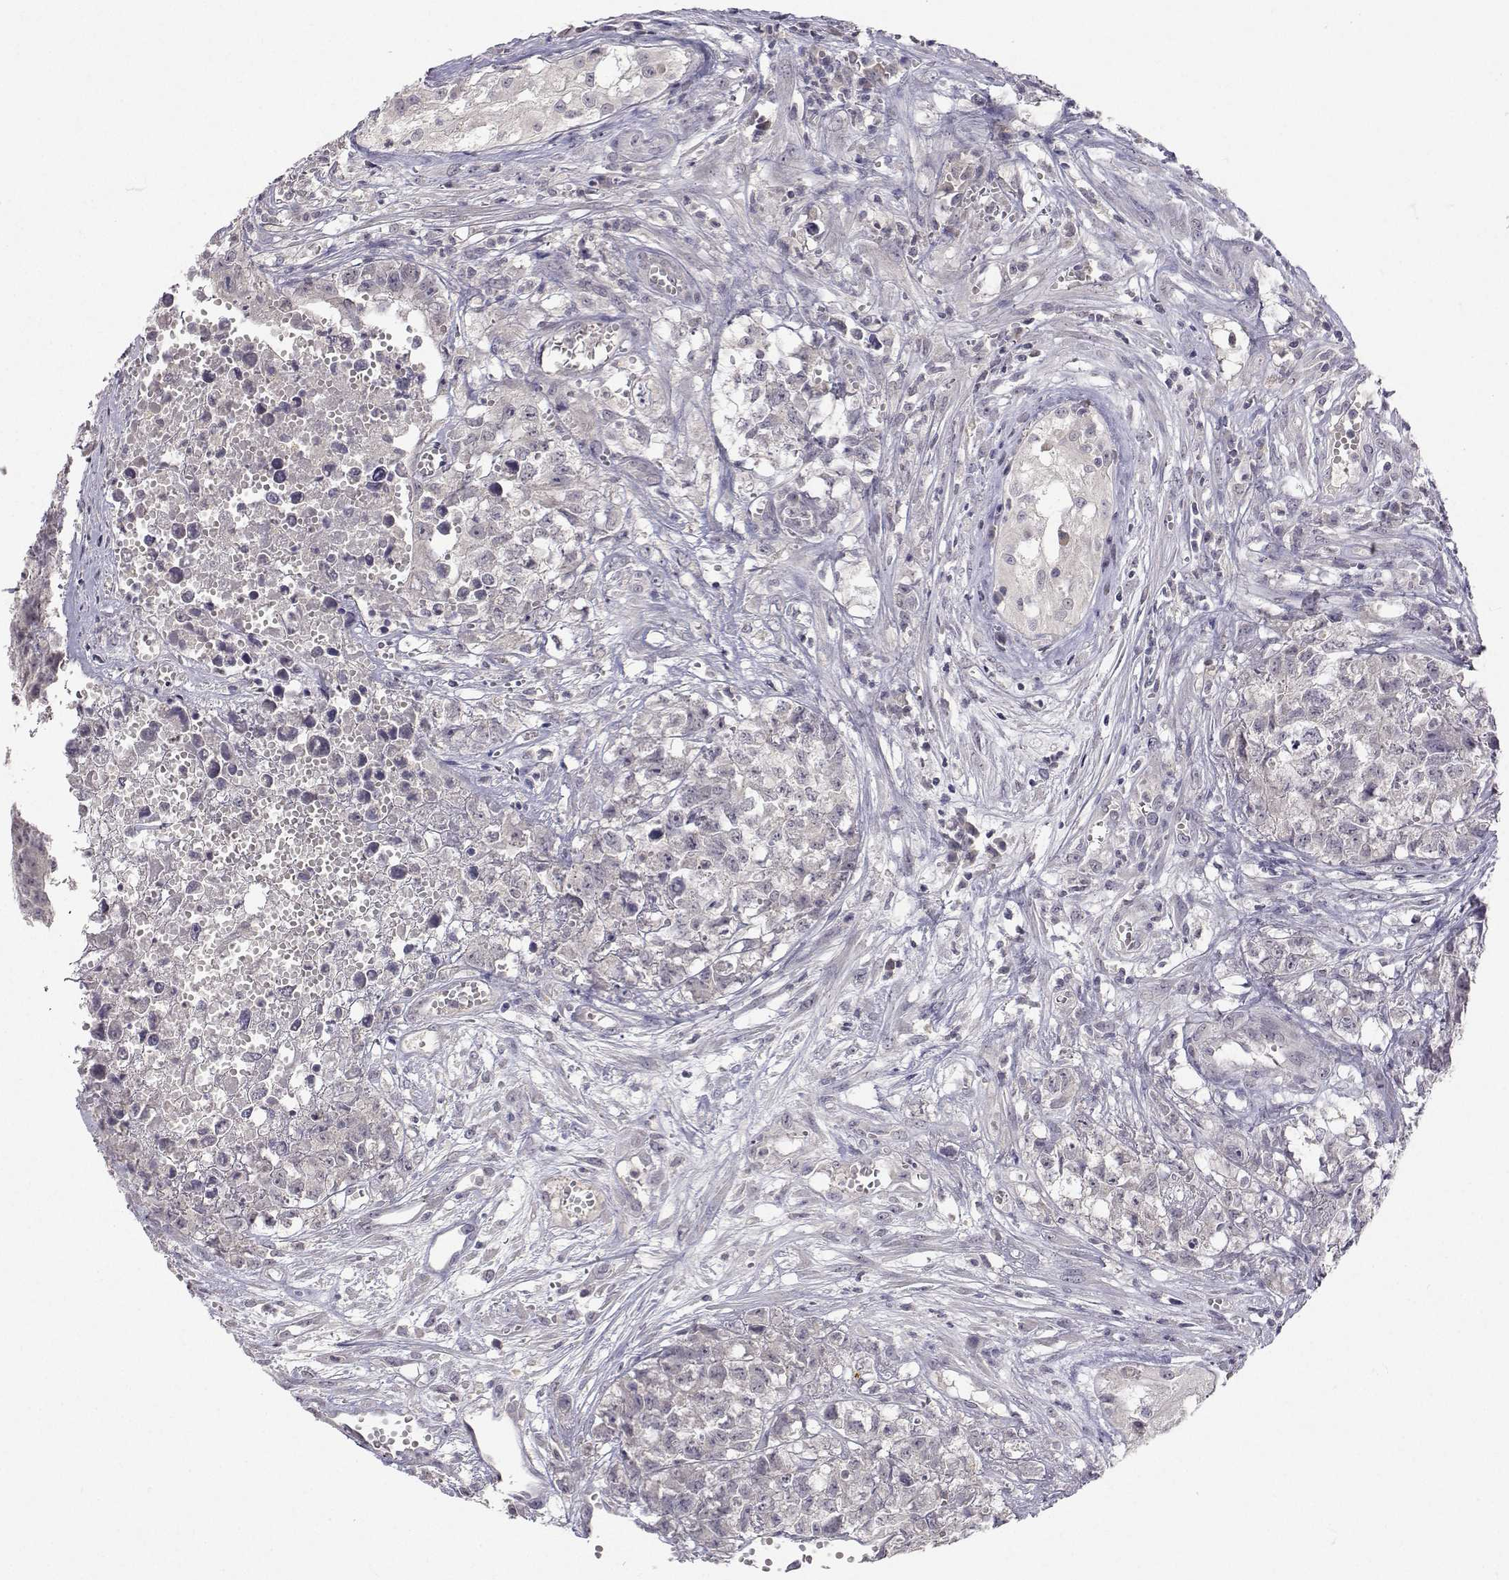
{"staining": {"intensity": "negative", "quantity": "none", "location": "none"}, "tissue": "testis cancer", "cell_type": "Tumor cells", "image_type": "cancer", "snomed": [{"axis": "morphology", "description": "Seminoma, NOS"}, {"axis": "morphology", "description": "Carcinoma, Embryonal, NOS"}, {"axis": "topography", "description": "Testis"}], "caption": "High magnification brightfield microscopy of seminoma (testis) stained with DAB (brown) and counterstained with hematoxylin (blue): tumor cells show no significant expression.", "gene": "SLC6A3", "patient": {"sex": "male", "age": 22}}